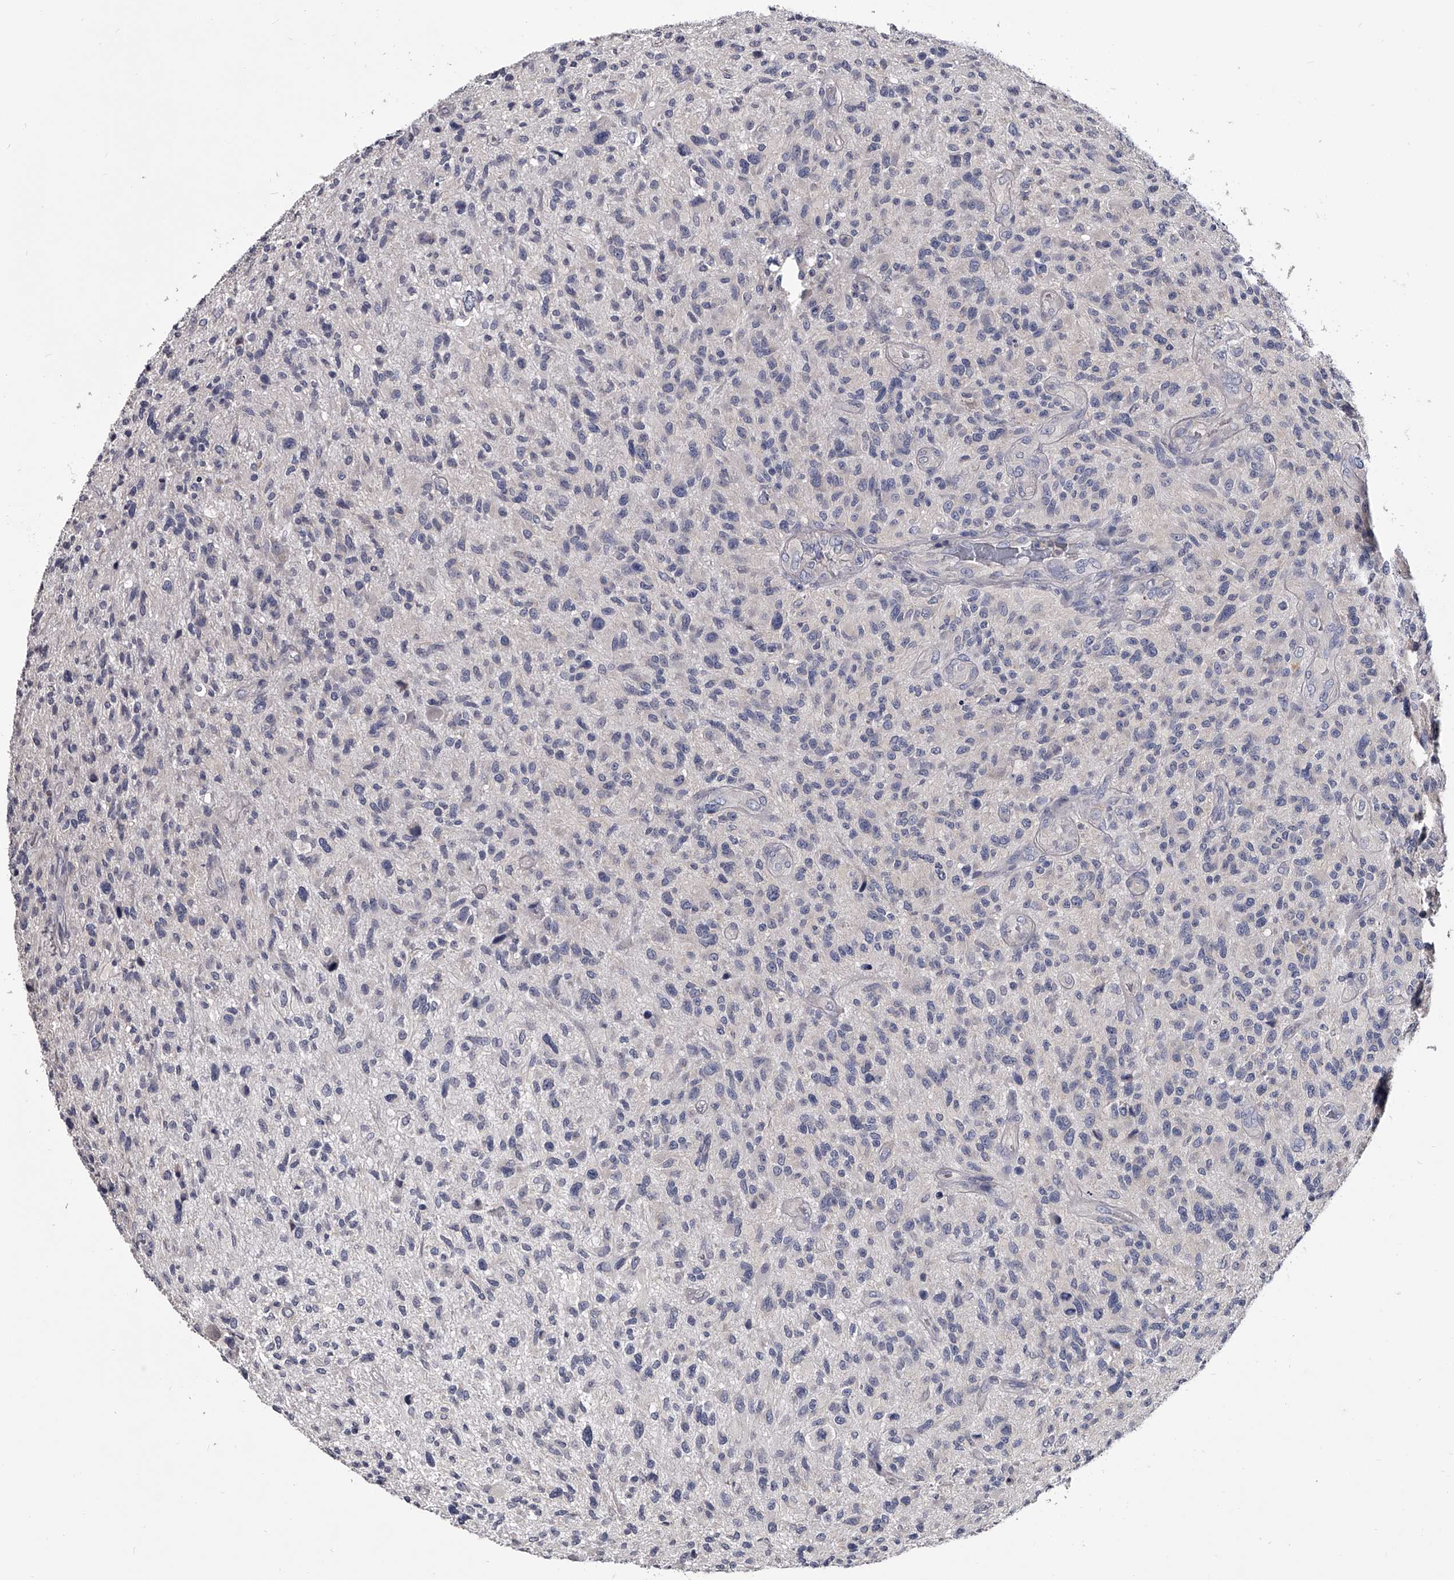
{"staining": {"intensity": "negative", "quantity": "none", "location": "none"}, "tissue": "glioma", "cell_type": "Tumor cells", "image_type": "cancer", "snomed": [{"axis": "morphology", "description": "Glioma, malignant, High grade"}, {"axis": "topography", "description": "Brain"}], "caption": "DAB immunohistochemical staining of malignant glioma (high-grade) displays no significant expression in tumor cells.", "gene": "GAPVD1", "patient": {"sex": "male", "age": 47}}